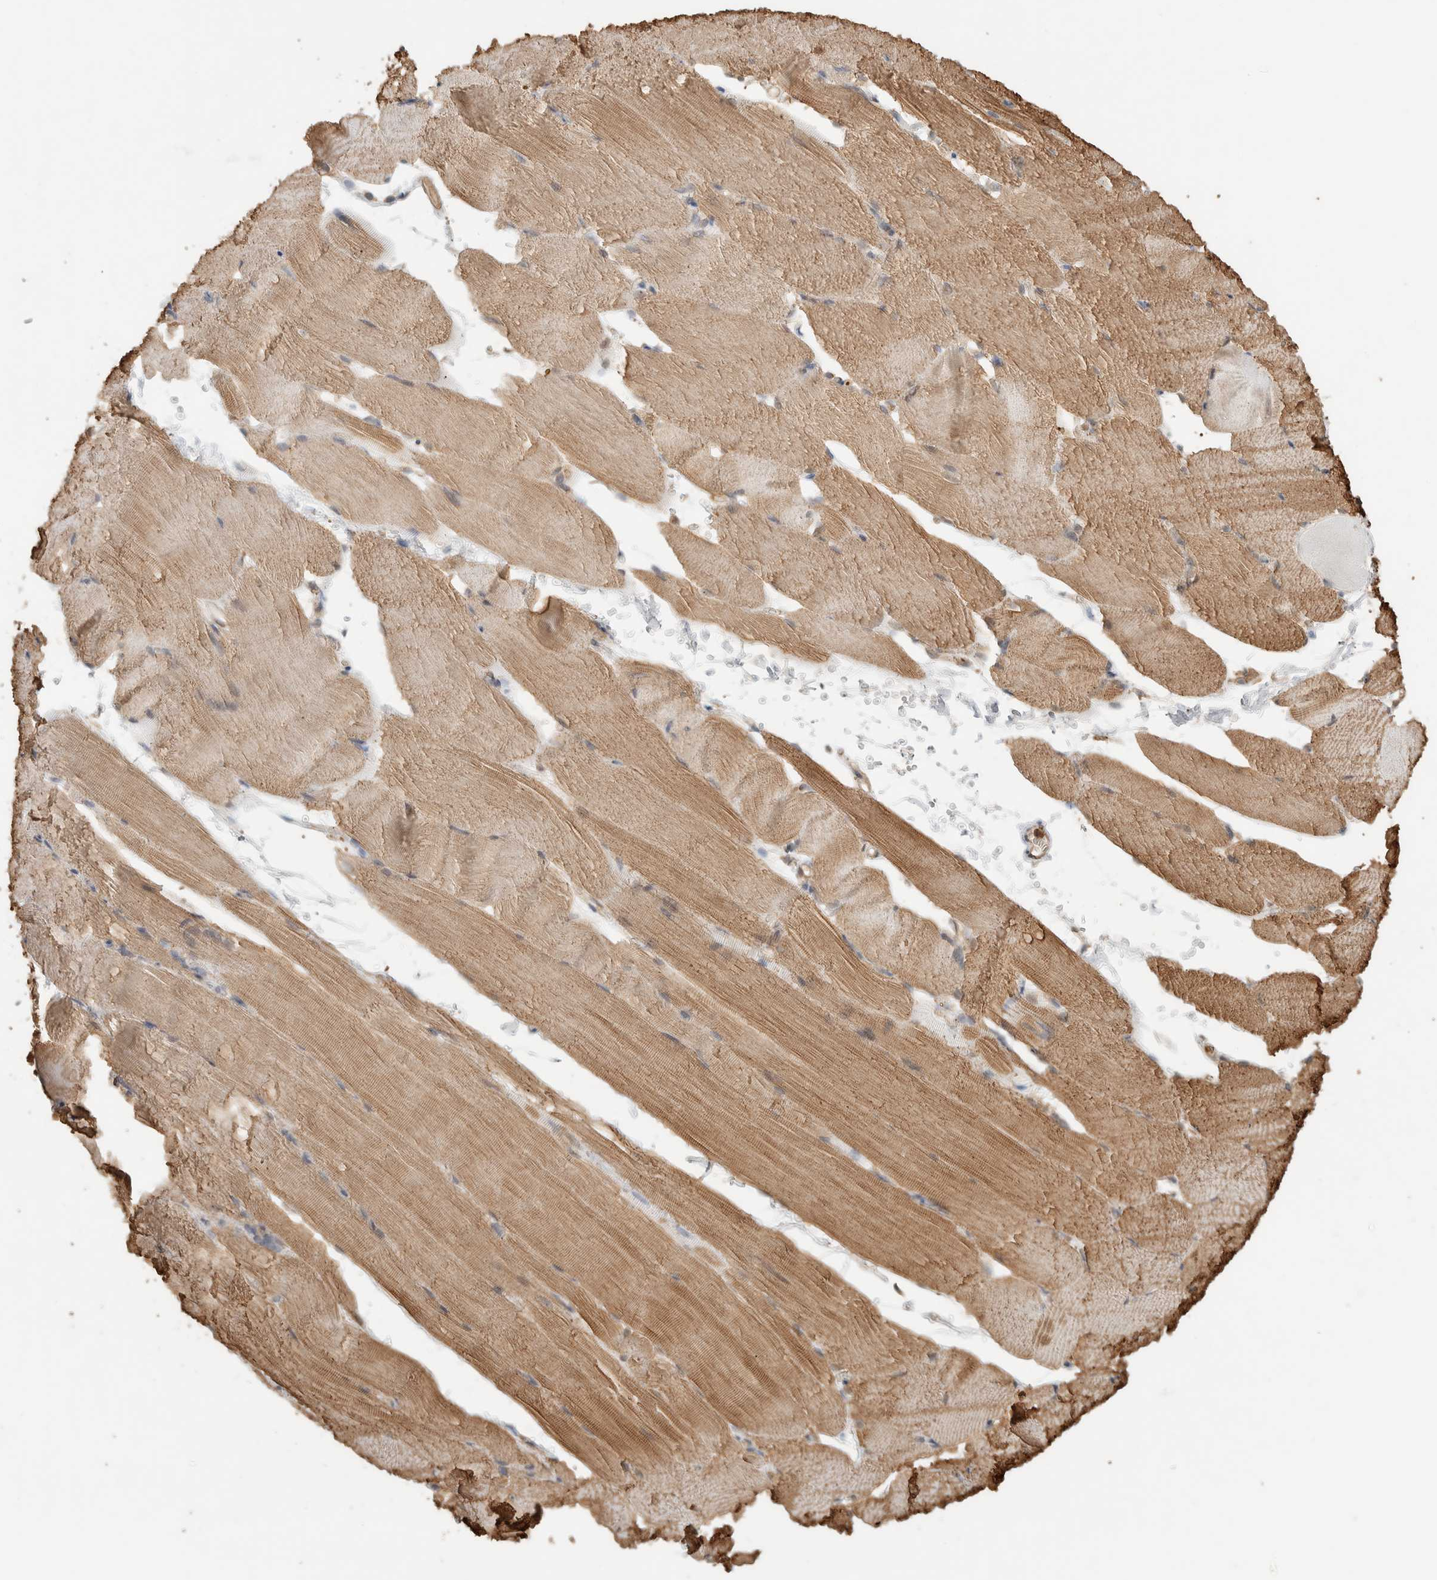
{"staining": {"intensity": "moderate", "quantity": "25%-75%", "location": "cytoplasmic/membranous"}, "tissue": "skeletal muscle", "cell_type": "Myocytes", "image_type": "normal", "snomed": [{"axis": "morphology", "description": "Normal tissue, NOS"}, {"axis": "topography", "description": "Skeletal muscle"}, {"axis": "topography", "description": "Parathyroid gland"}], "caption": "This micrograph displays IHC staining of unremarkable skeletal muscle, with medium moderate cytoplasmic/membranous expression in about 25%-75% of myocytes.", "gene": "YWHAH", "patient": {"sex": "female", "age": 37}}